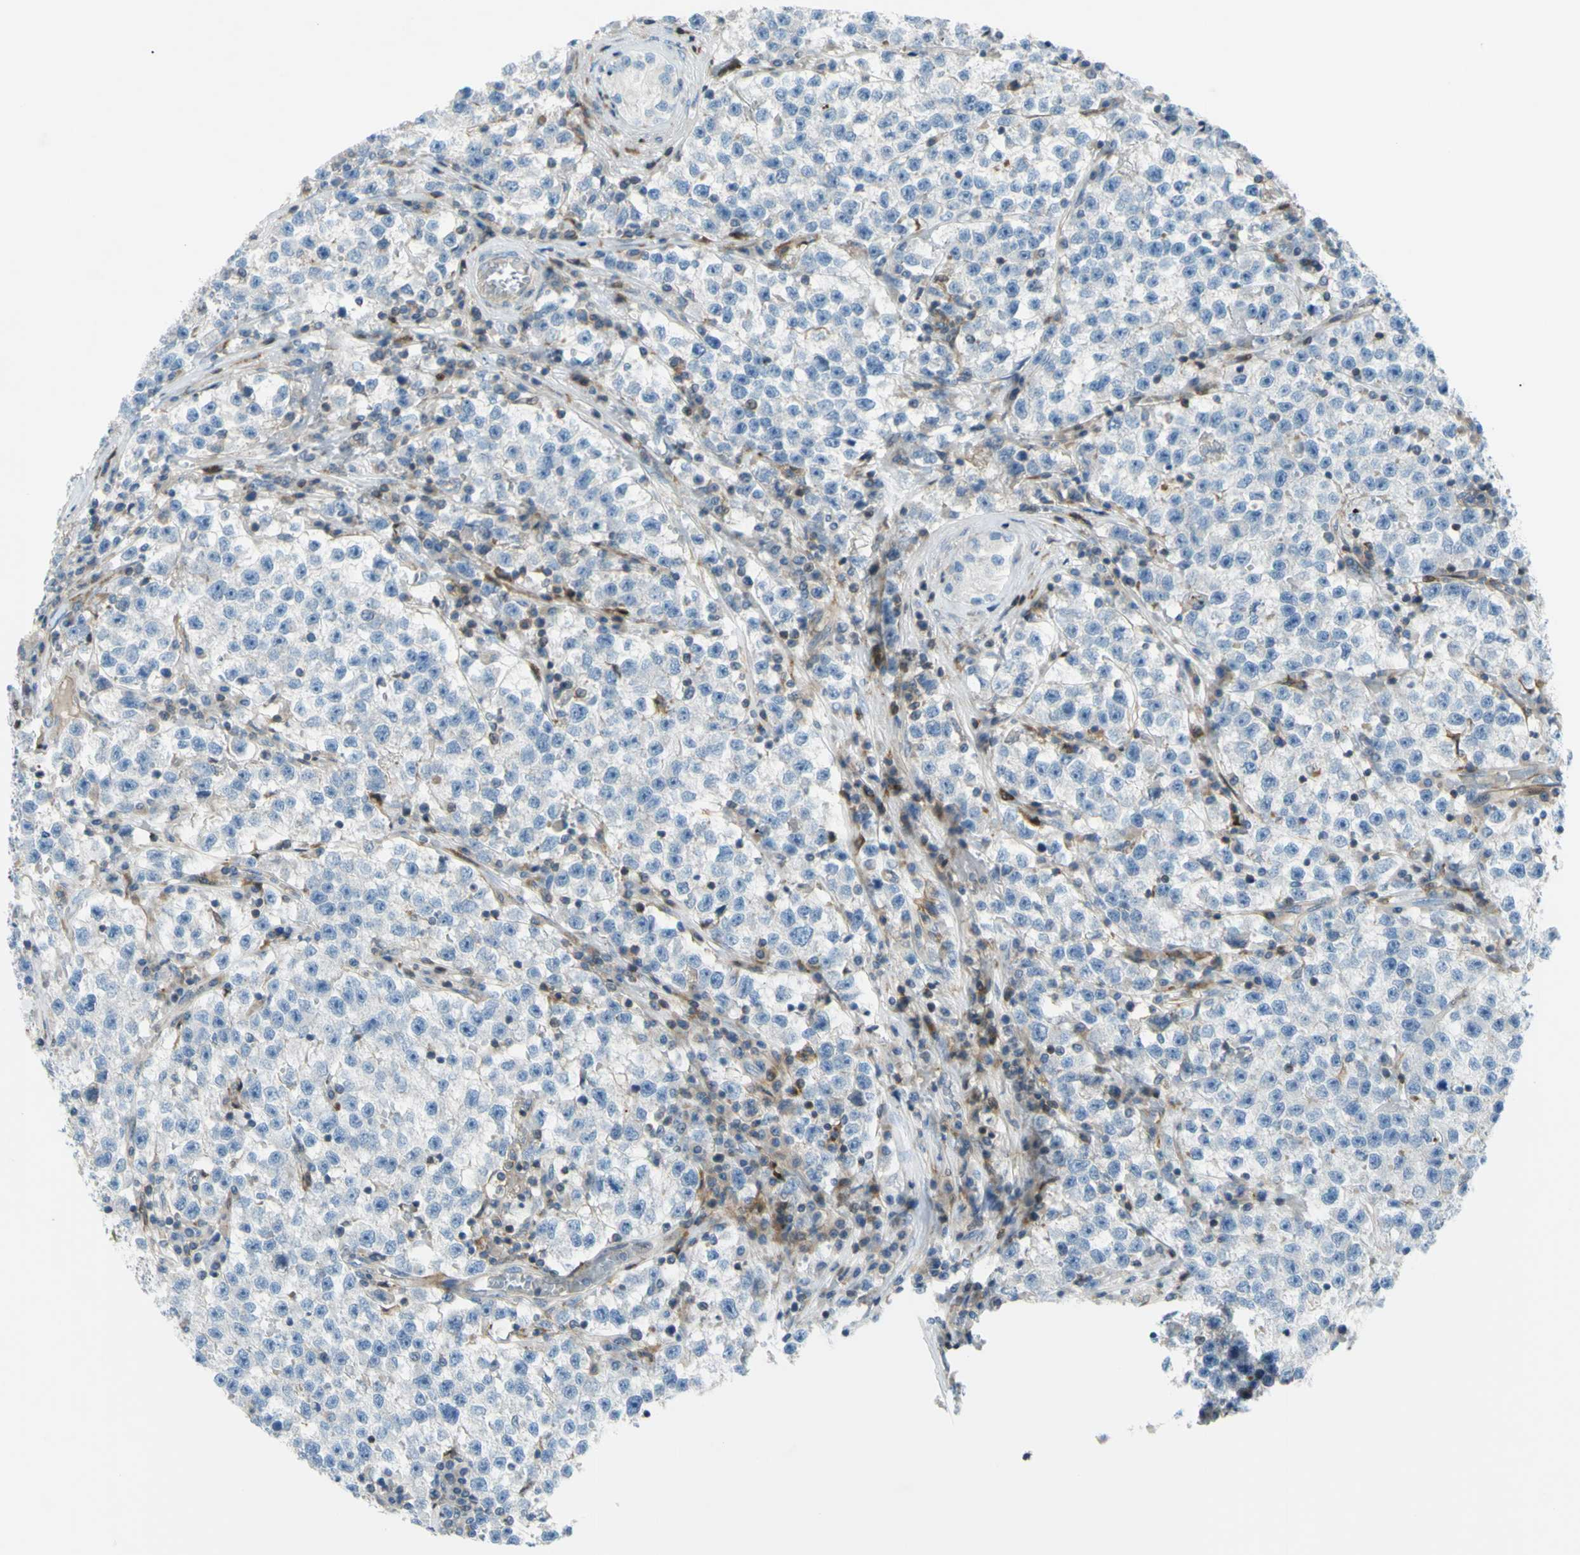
{"staining": {"intensity": "negative", "quantity": "none", "location": "none"}, "tissue": "testis cancer", "cell_type": "Tumor cells", "image_type": "cancer", "snomed": [{"axis": "morphology", "description": "Seminoma, NOS"}, {"axis": "topography", "description": "Testis"}], "caption": "Immunohistochemistry (IHC) photomicrograph of testis cancer stained for a protein (brown), which demonstrates no staining in tumor cells.", "gene": "PAK2", "patient": {"sex": "male", "age": 22}}